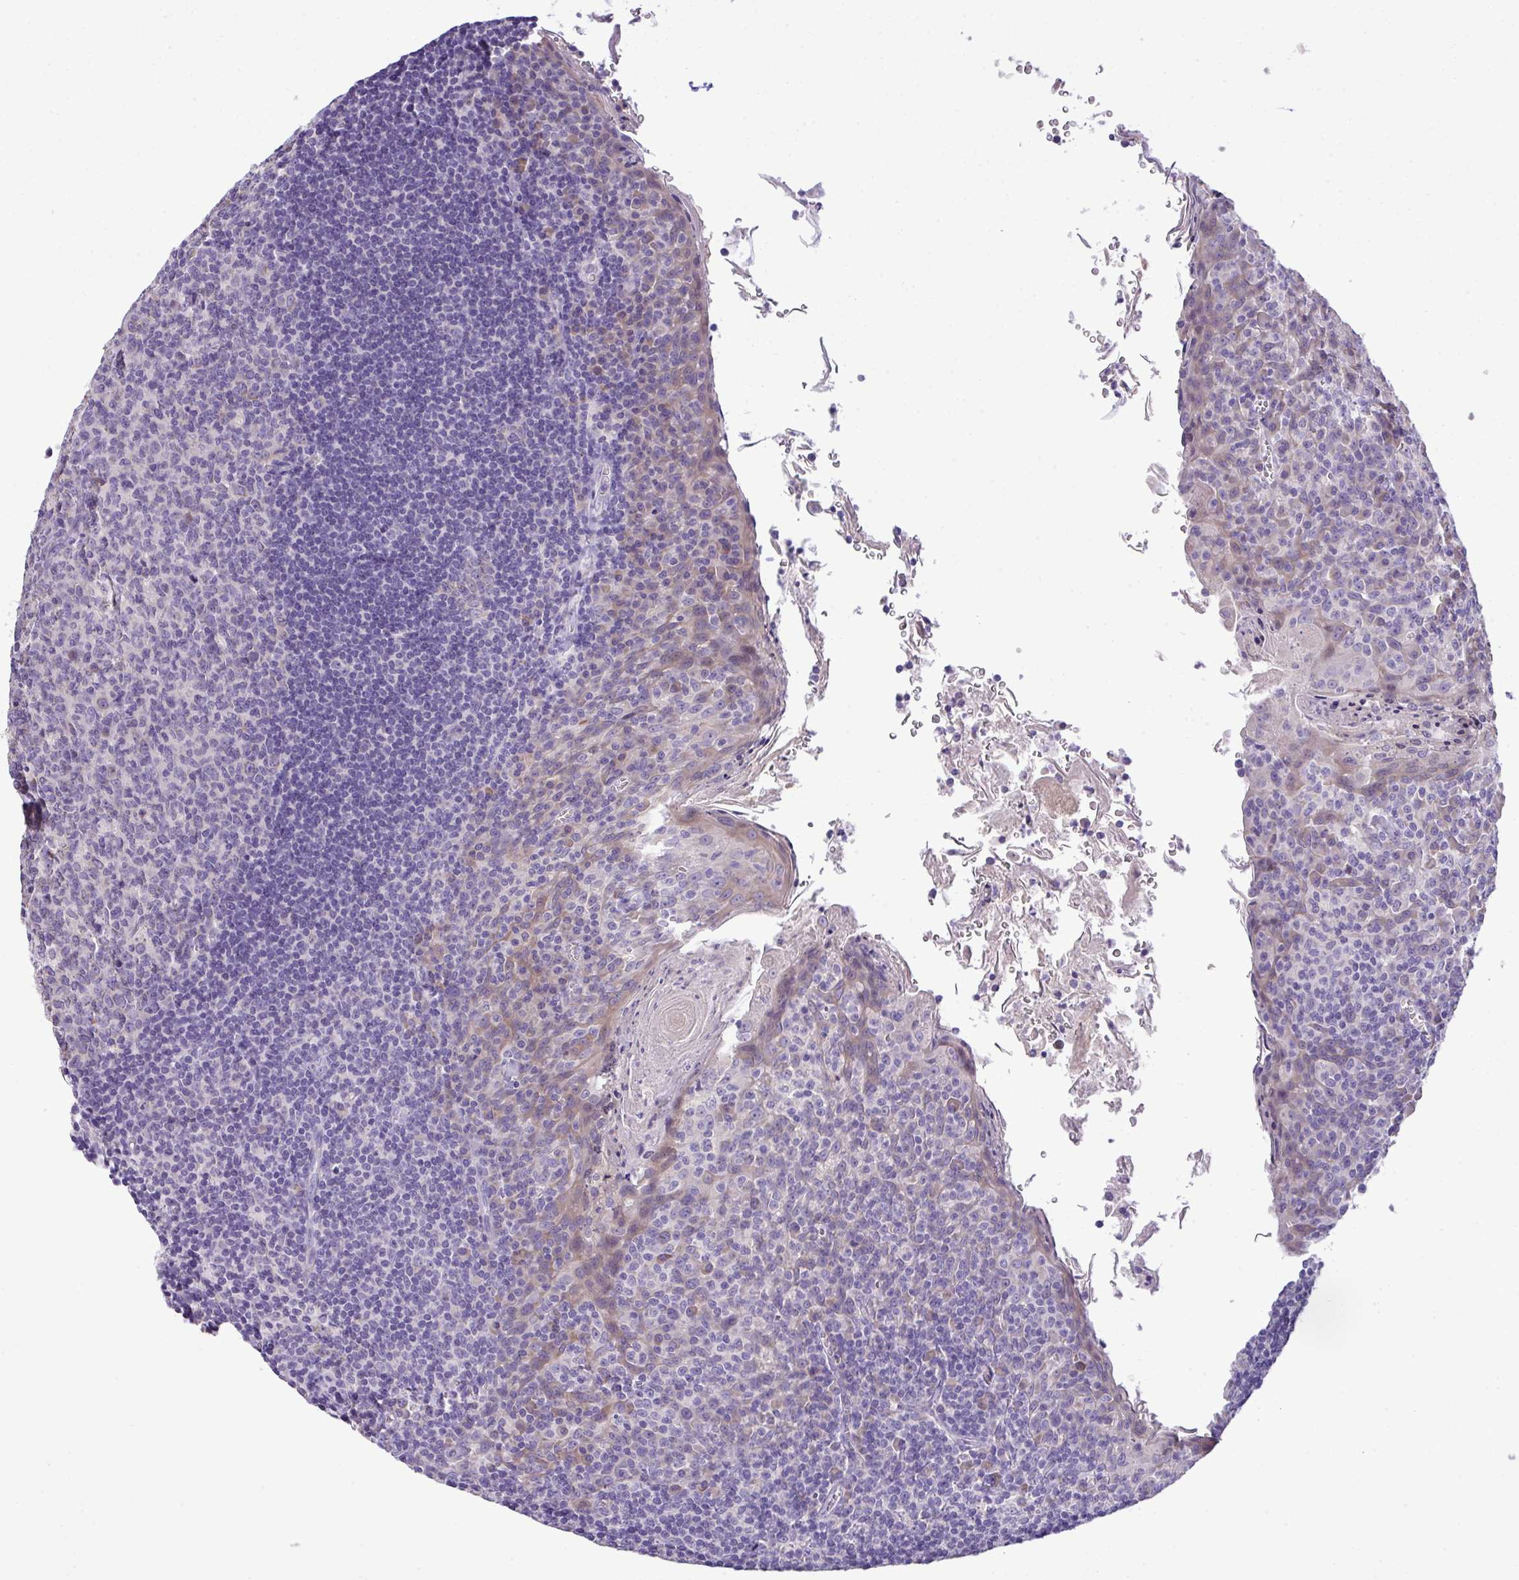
{"staining": {"intensity": "negative", "quantity": "none", "location": "none"}, "tissue": "tonsil", "cell_type": "Germinal center cells", "image_type": "normal", "snomed": [{"axis": "morphology", "description": "Normal tissue, NOS"}, {"axis": "topography", "description": "Tonsil"}], "caption": "High magnification brightfield microscopy of unremarkable tonsil stained with DAB (brown) and counterstained with hematoxylin (blue): germinal center cells show no significant expression.", "gene": "ST8SIA2", "patient": {"sex": "male", "age": 27}}